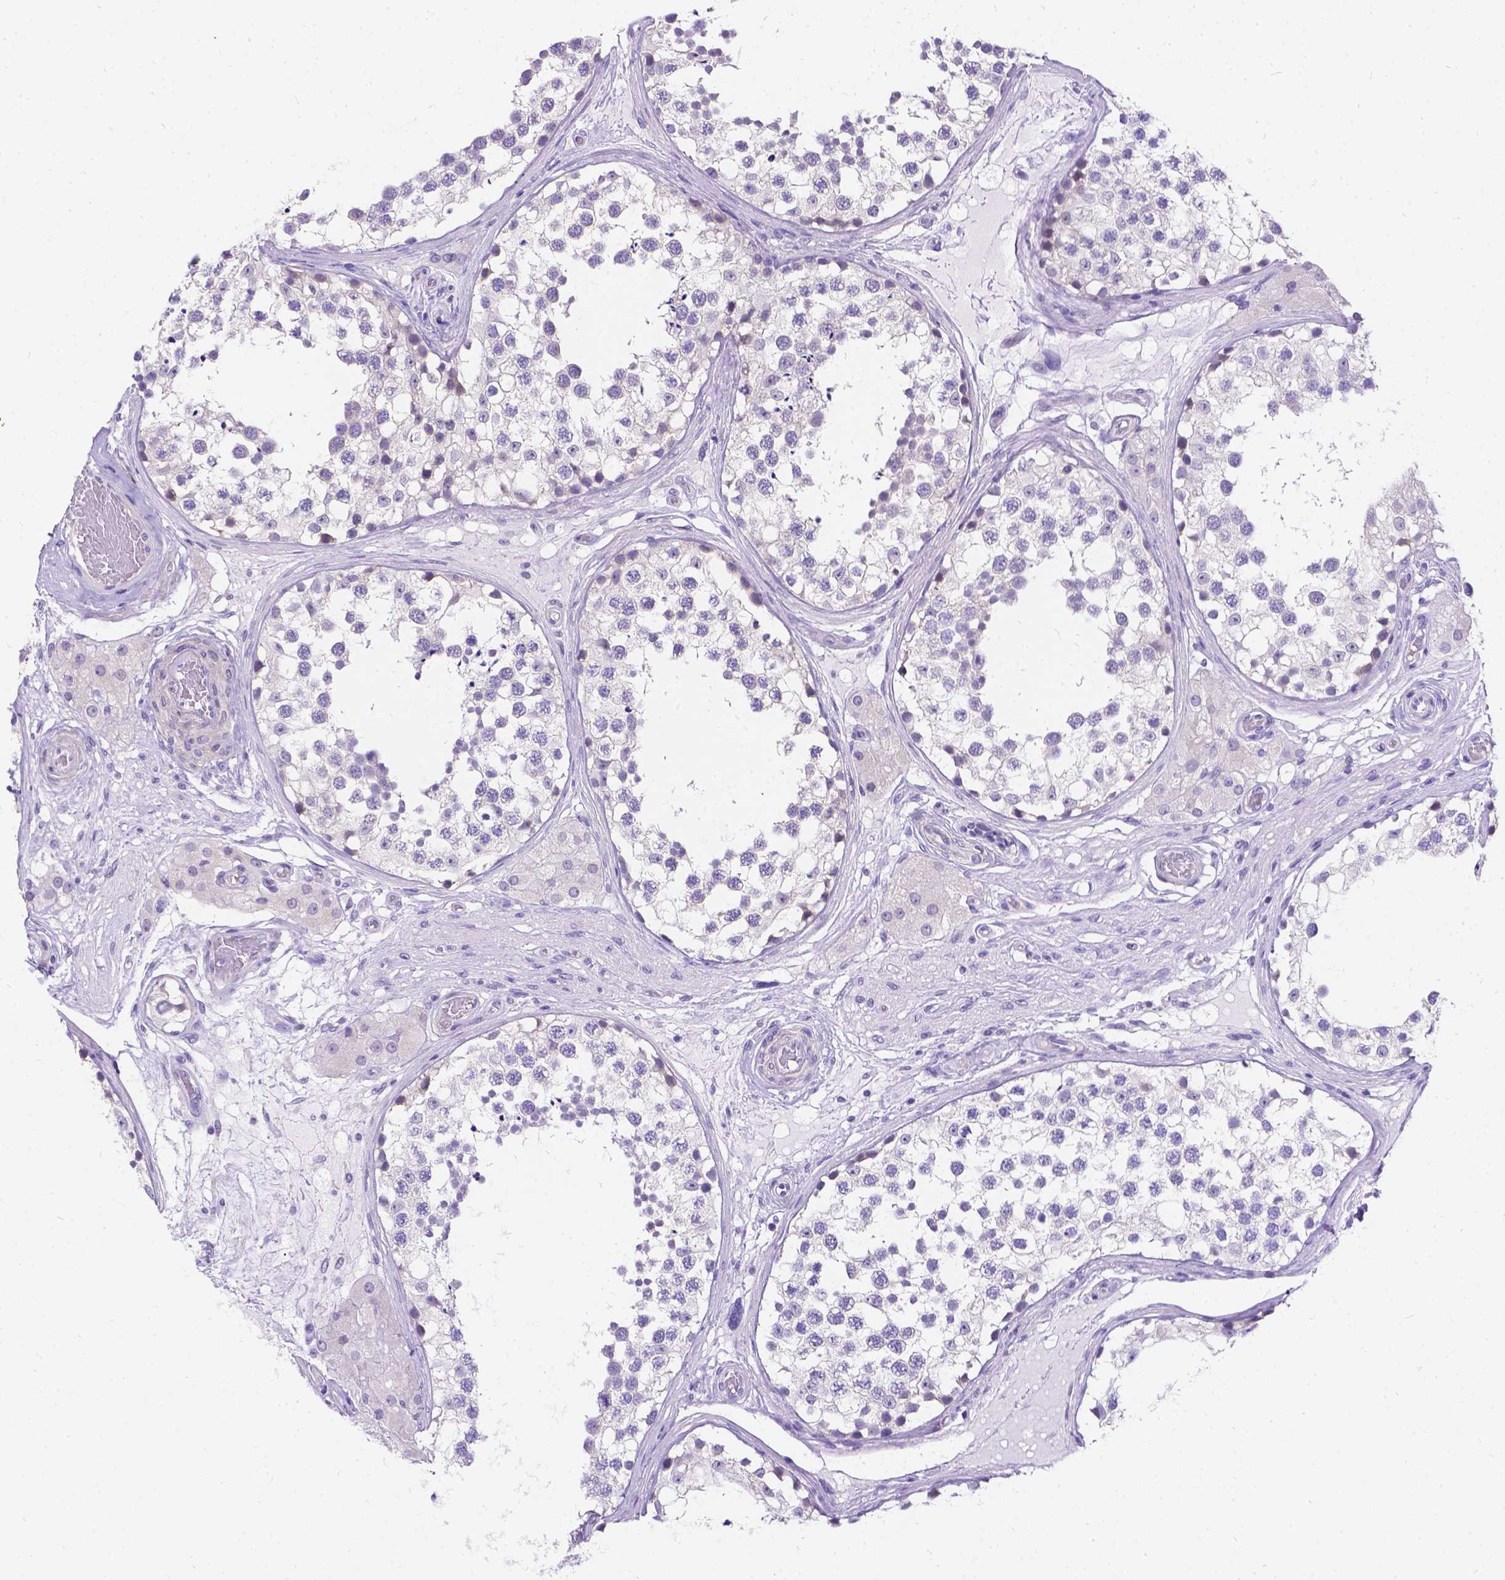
{"staining": {"intensity": "weak", "quantity": "<25%", "location": "cytoplasmic/membranous"}, "tissue": "testis", "cell_type": "Cells in seminiferous ducts", "image_type": "normal", "snomed": [{"axis": "morphology", "description": "Normal tissue, NOS"}, {"axis": "morphology", "description": "Seminoma, NOS"}, {"axis": "topography", "description": "Testis"}], "caption": "Testis was stained to show a protein in brown. There is no significant staining in cells in seminiferous ducts. (DAB immunohistochemistry, high magnification).", "gene": "PALS1", "patient": {"sex": "male", "age": 65}}